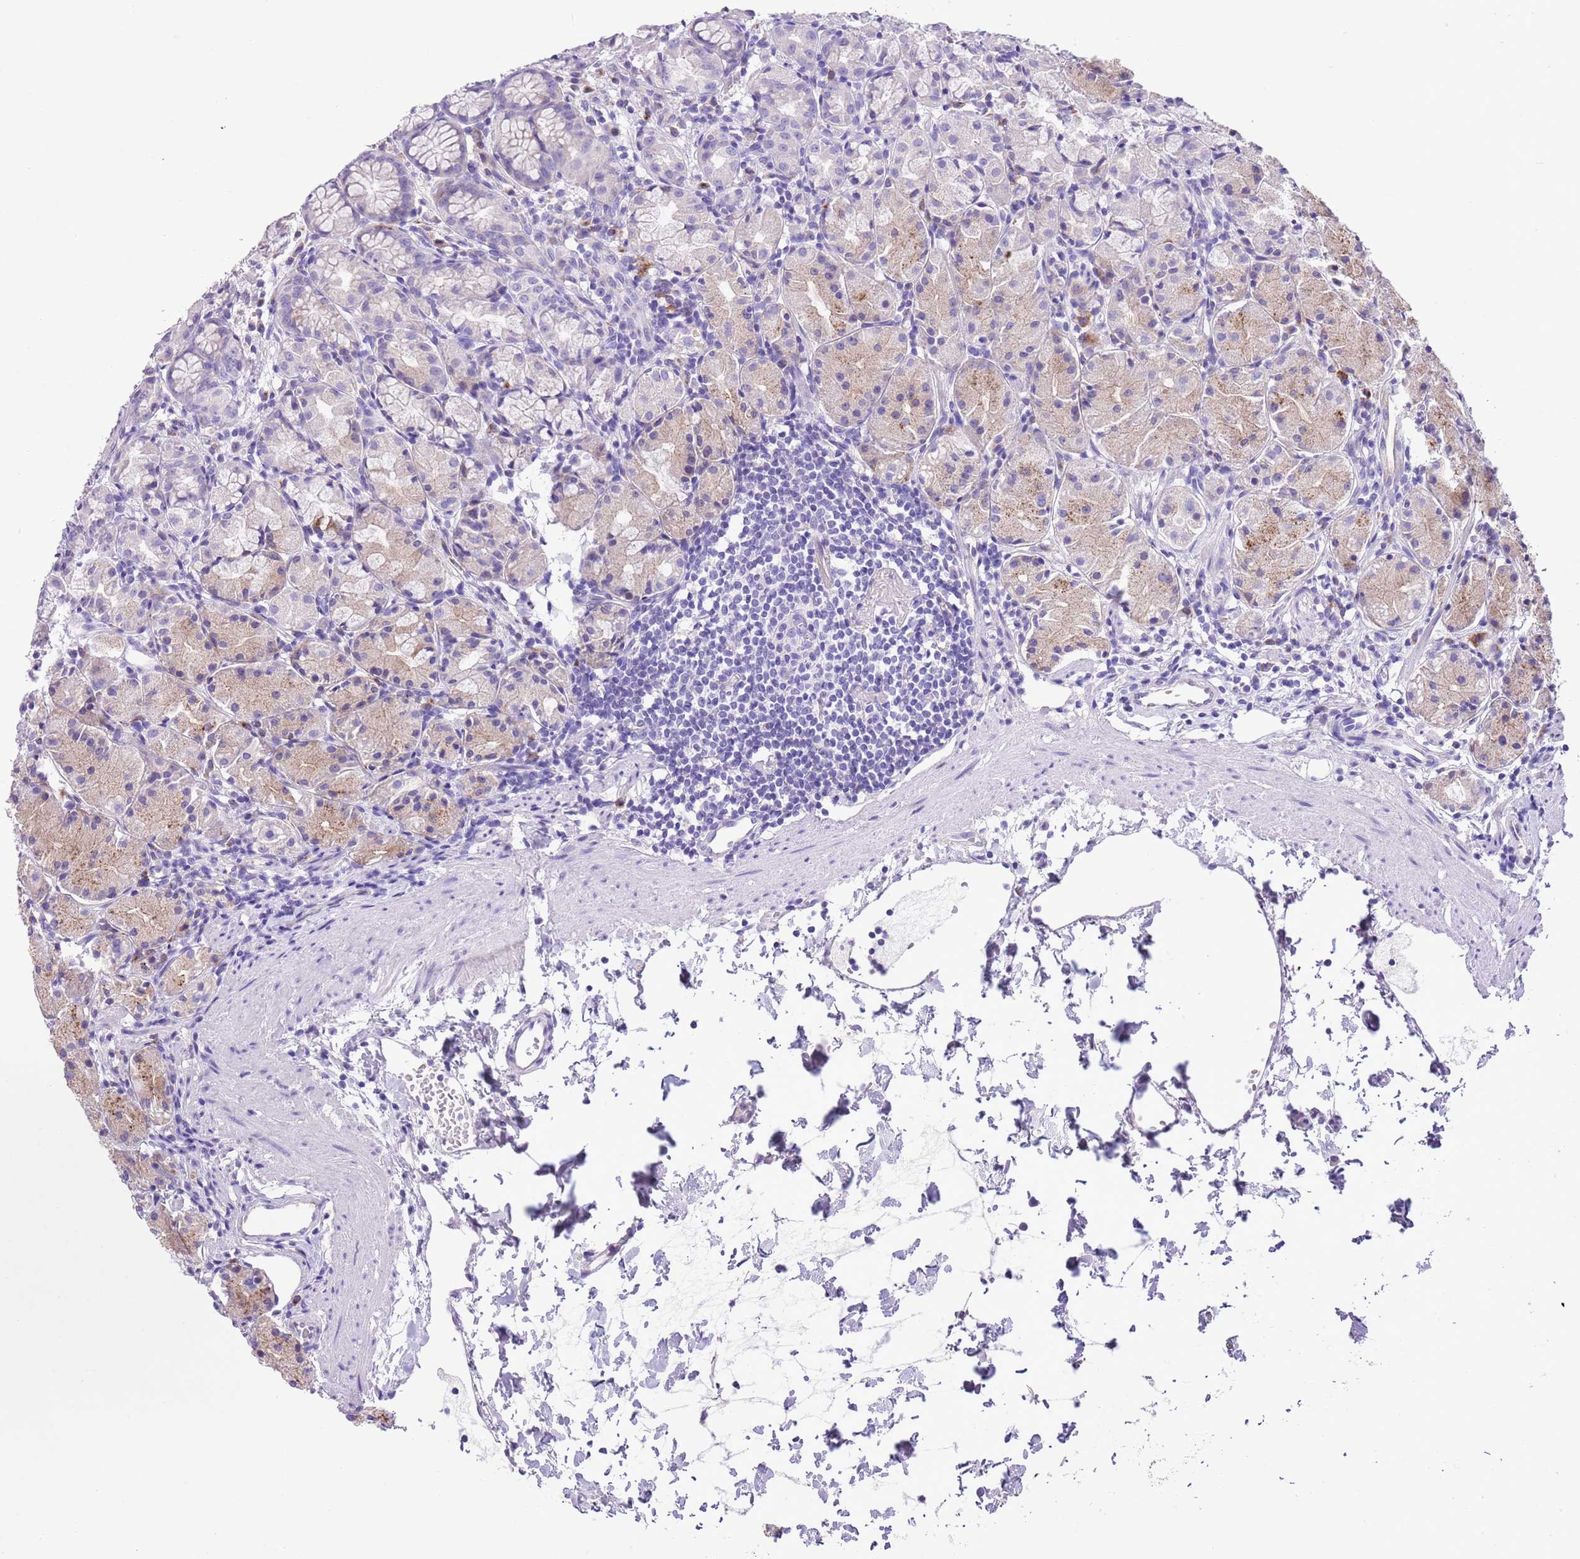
{"staining": {"intensity": "moderate", "quantity": "<25%", "location": "cytoplasmic/membranous"}, "tissue": "stomach", "cell_type": "Glandular cells", "image_type": "normal", "snomed": [{"axis": "morphology", "description": "Normal tissue, NOS"}, {"axis": "topography", "description": "Stomach, upper"}], "caption": "Protein analysis of benign stomach displays moderate cytoplasmic/membranous staining in approximately <25% of glandular cells.", "gene": "CLEC2A", "patient": {"sex": "male", "age": 47}}